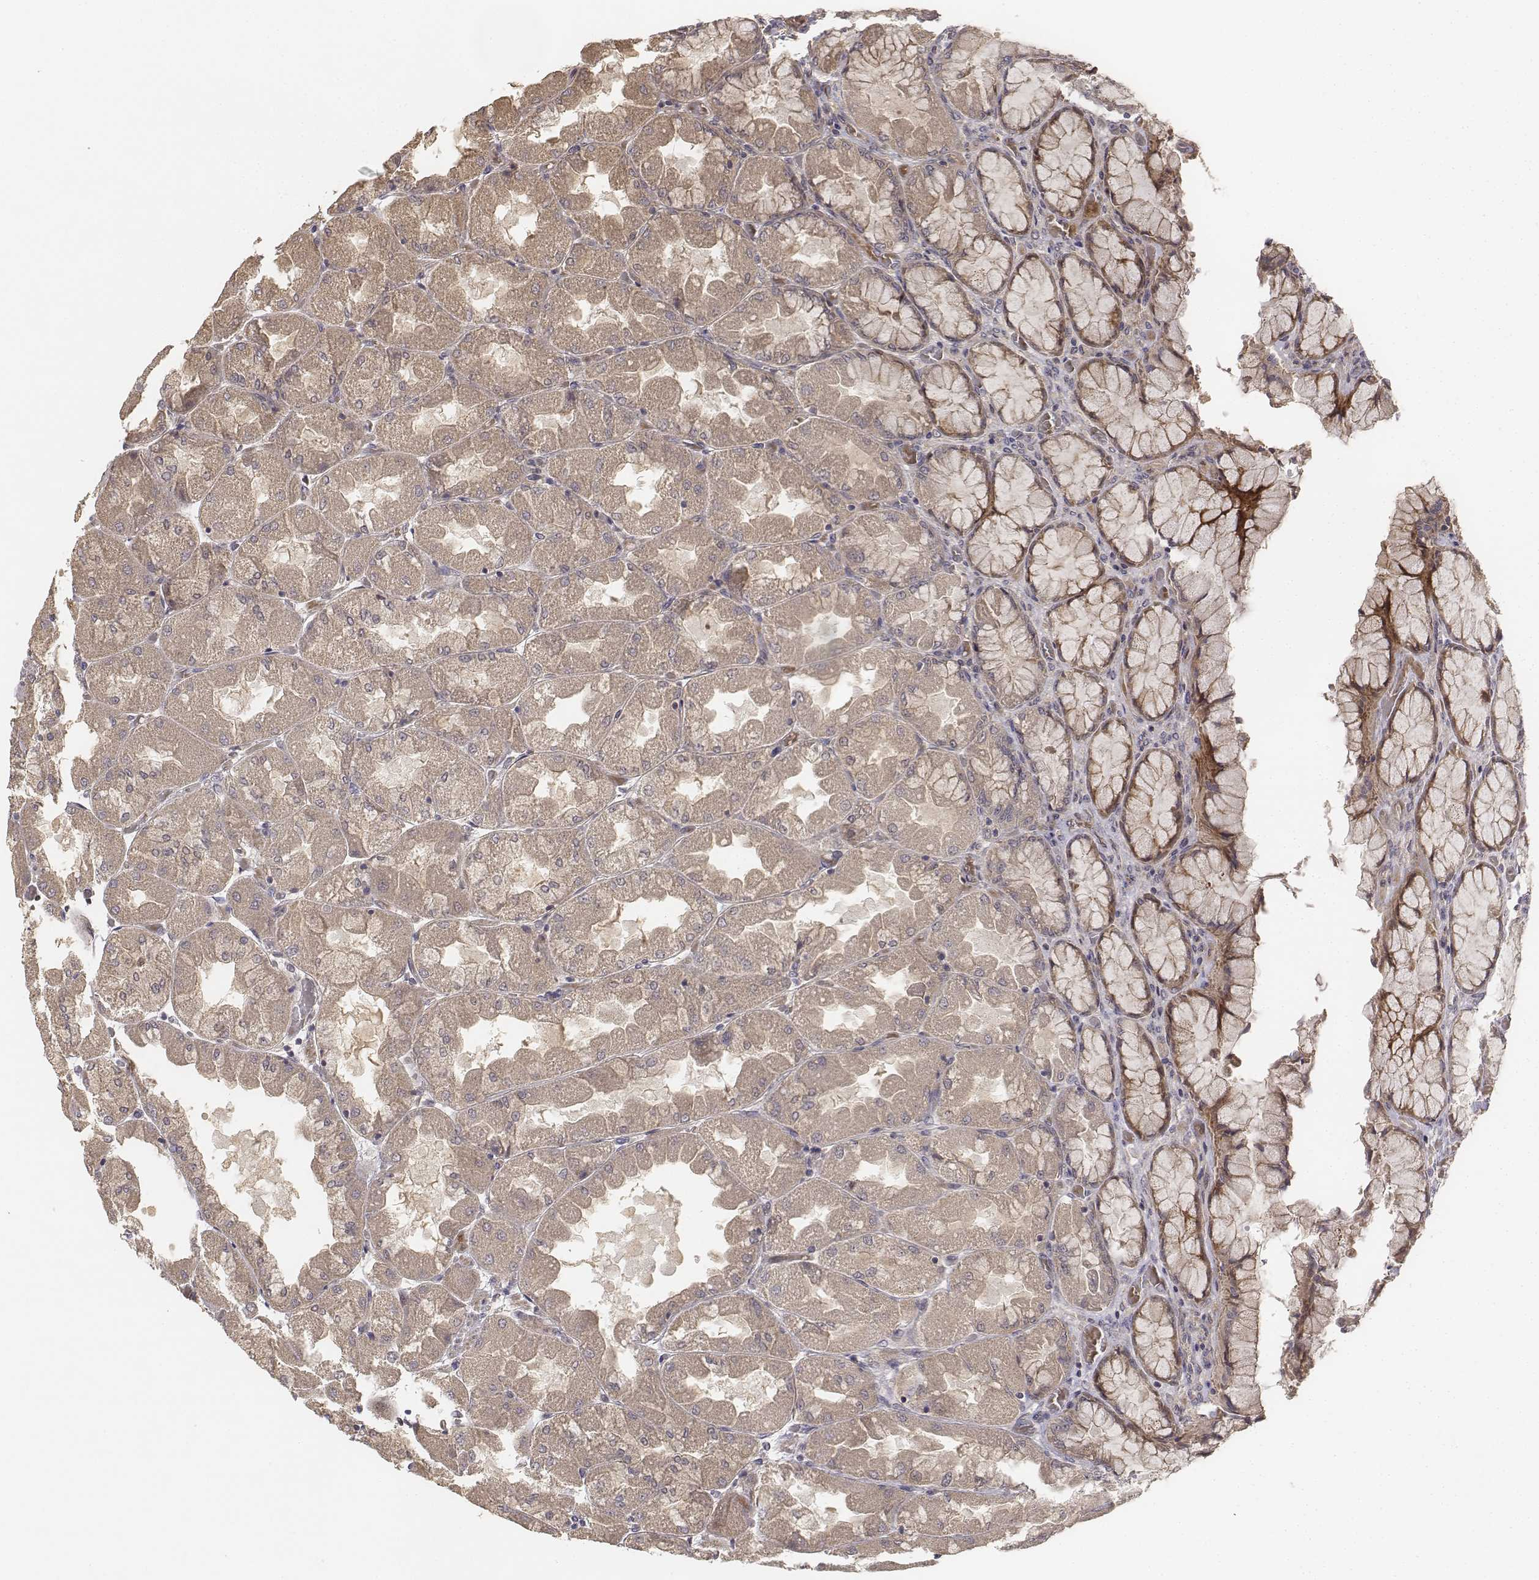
{"staining": {"intensity": "moderate", "quantity": ">75%", "location": "cytoplasmic/membranous"}, "tissue": "stomach", "cell_type": "Glandular cells", "image_type": "normal", "snomed": [{"axis": "morphology", "description": "Normal tissue, NOS"}, {"axis": "topography", "description": "Stomach"}], "caption": "Immunohistochemical staining of benign human stomach exhibits >75% levels of moderate cytoplasmic/membranous protein staining in approximately >75% of glandular cells.", "gene": "FBXO21", "patient": {"sex": "female", "age": 61}}